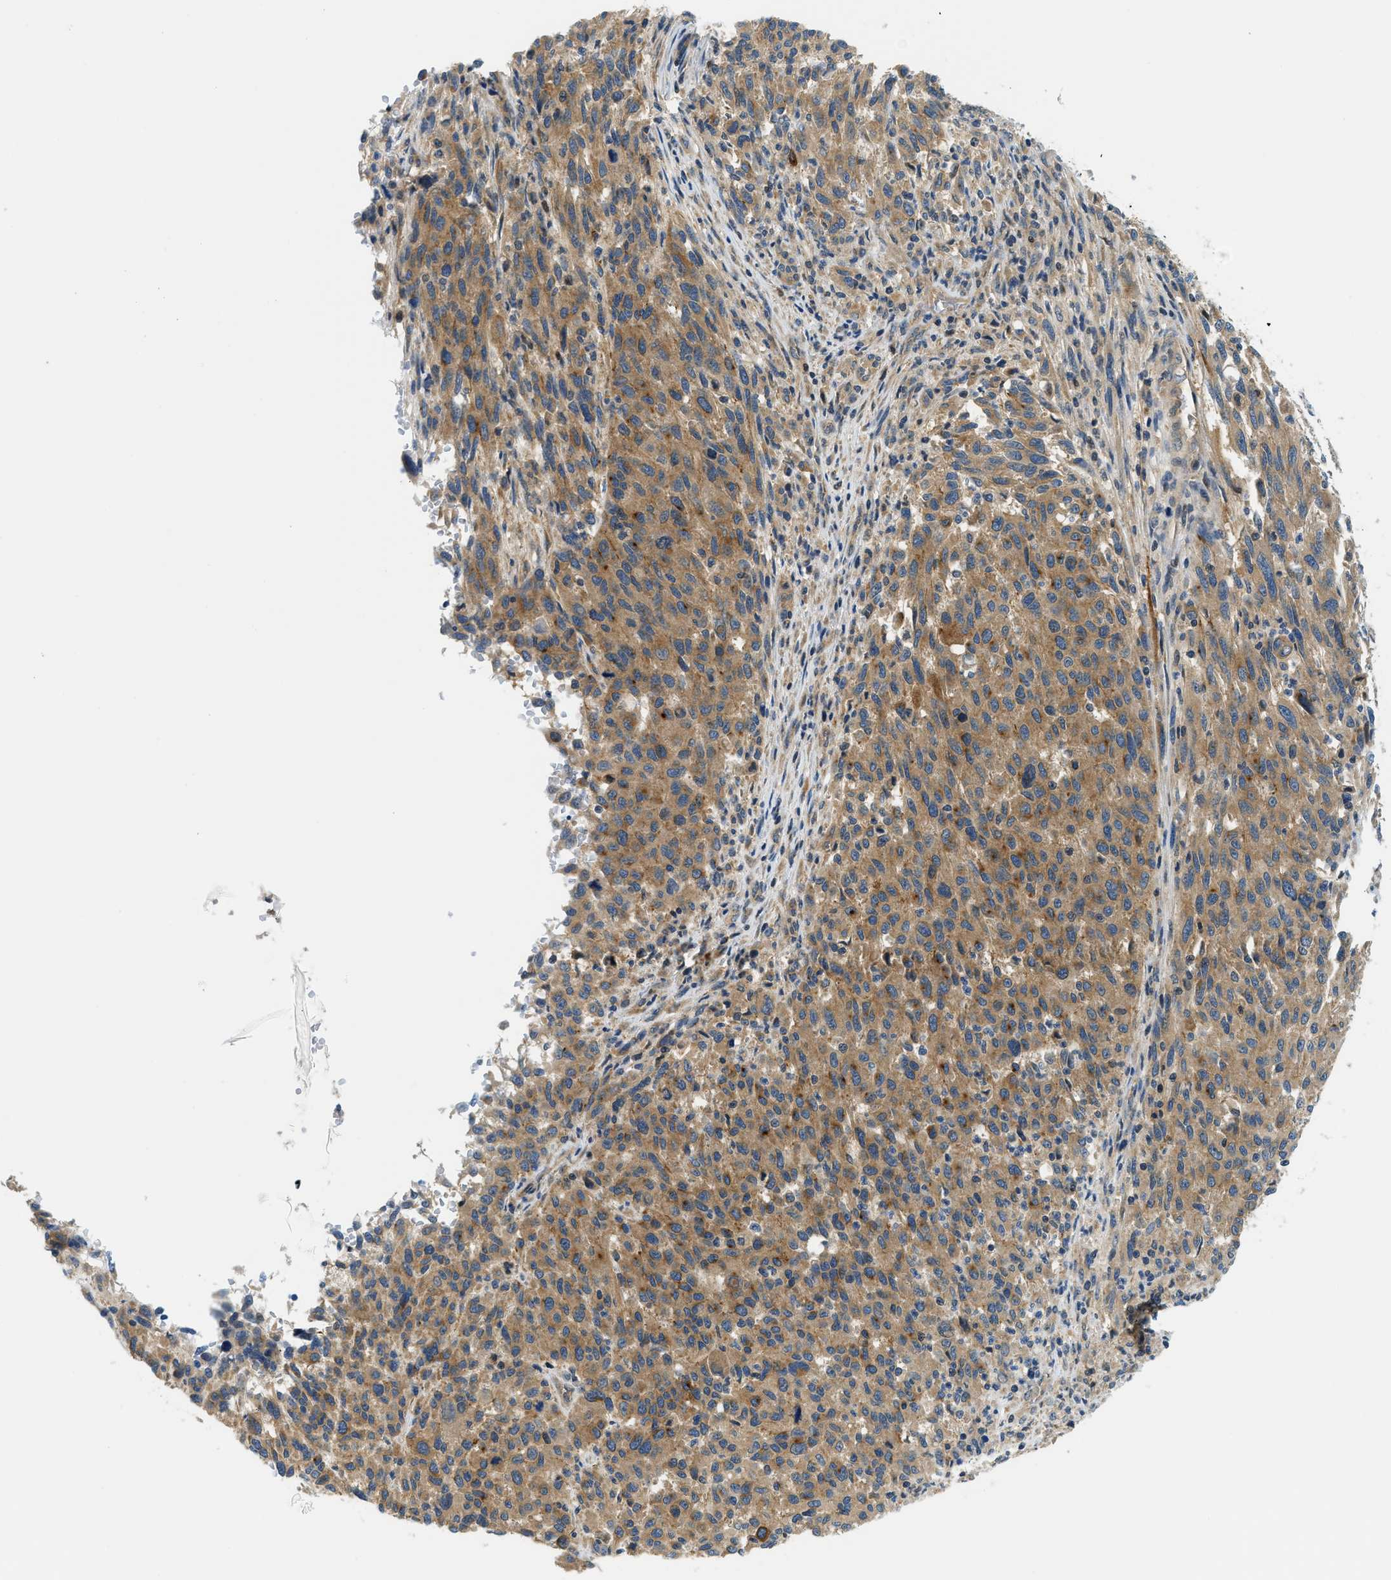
{"staining": {"intensity": "moderate", "quantity": ">75%", "location": "cytoplasmic/membranous"}, "tissue": "melanoma", "cell_type": "Tumor cells", "image_type": "cancer", "snomed": [{"axis": "morphology", "description": "Malignant melanoma, Metastatic site"}, {"axis": "topography", "description": "Lymph node"}], "caption": "High-magnification brightfield microscopy of melanoma stained with DAB (3,3'-diaminobenzidine) (brown) and counterstained with hematoxylin (blue). tumor cells exhibit moderate cytoplasmic/membranous positivity is appreciated in approximately>75% of cells. (DAB (3,3'-diaminobenzidine) = brown stain, brightfield microscopy at high magnification).", "gene": "KCNK1", "patient": {"sex": "male", "age": 61}}